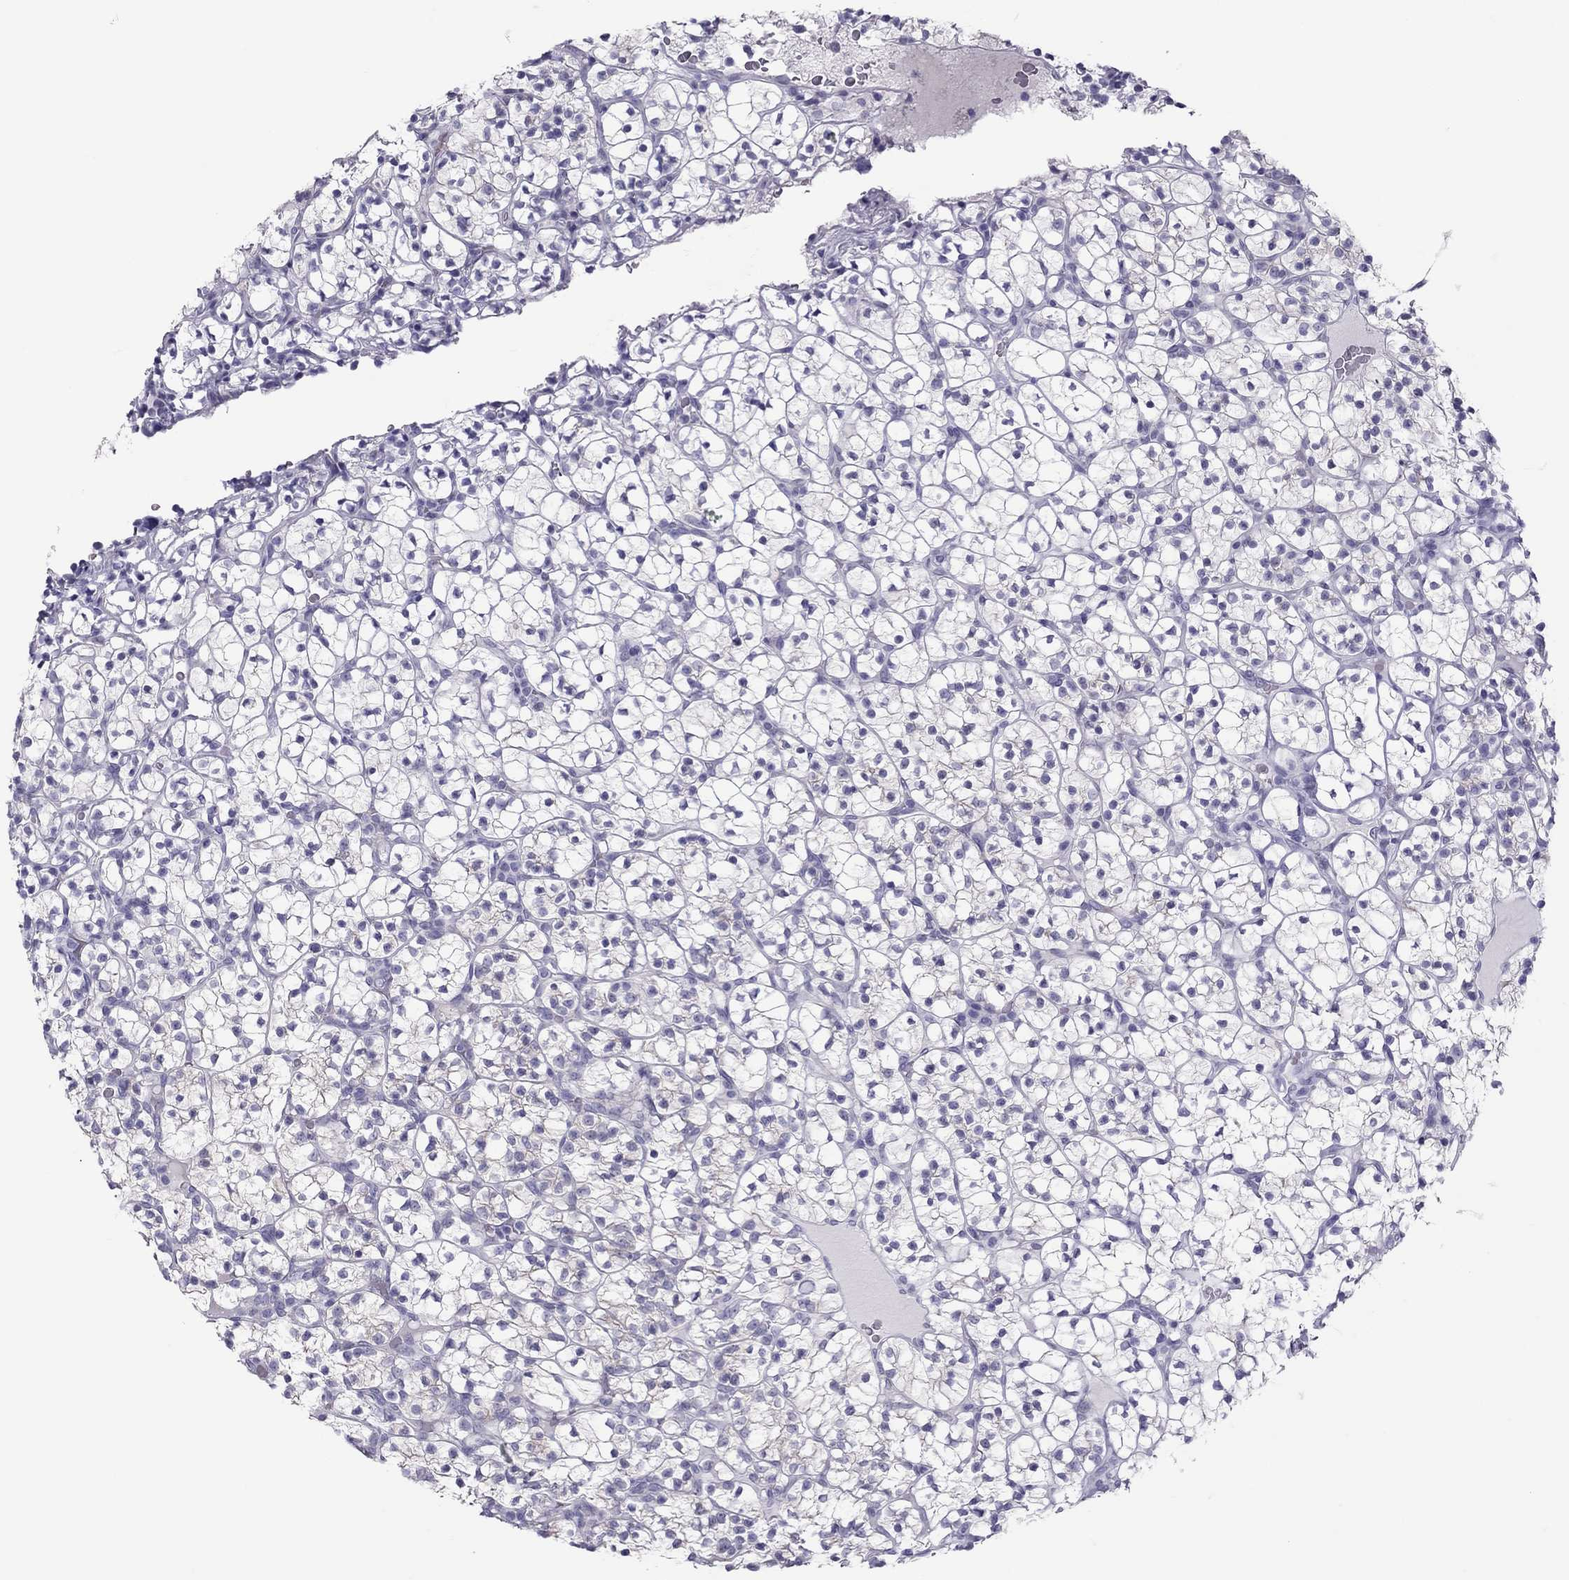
{"staining": {"intensity": "negative", "quantity": "none", "location": "none"}, "tissue": "renal cancer", "cell_type": "Tumor cells", "image_type": "cancer", "snomed": [{"axis": "morphology", "description": "Adenocarcinoma, NOS"}, {"axis": "topography", "description": "Kidney"}], "caption": "Immunohistochemistry of human adenocarcinoma (renal) exhibits no expression in tumor cells. (DAB (3,3'-diaminobenzidine) immunohistochemistry with hematoxylin counter stain).", "gene": "TEX14", "patient": {"sex": "female", "age": 89}}